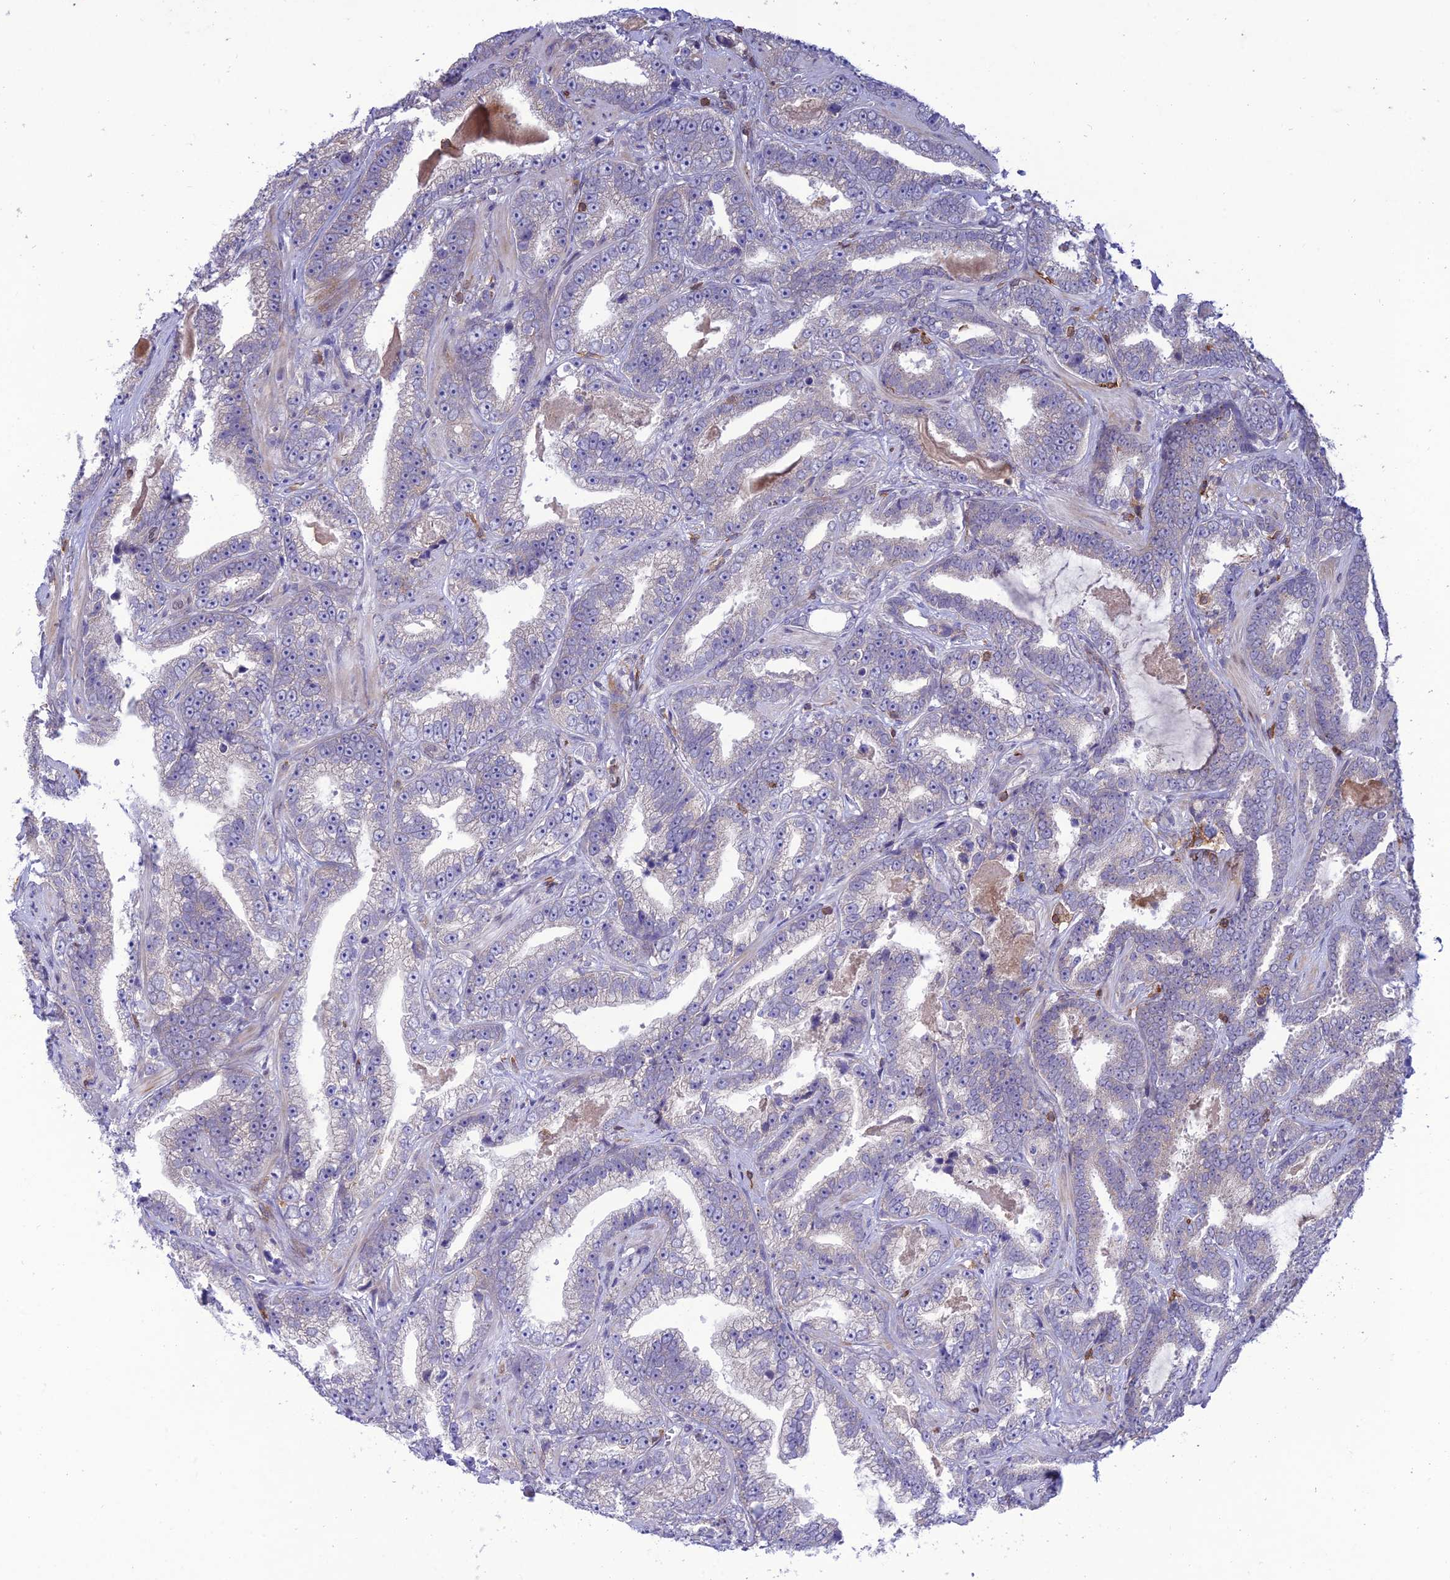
{"staining": {"intensity": "negative", "quantity": "none", "location": "none"}, "tissue": "prostate cancer", "cell_type": "Tumor cells", "image_type": "cancer", "snomed": [{"axis": "morphology", "description": "Adenocarcinoma, High grade"}, {"axis": "topography", "description": "Prostate and seminal vesicle, NOS"}], "caption": "This is a micrograph of immunohistochemistry staining of prostate cancer (high-grade adenocarcinoma), which shows no positivity in tumor cells.", "gene": "FAM76A", "patient": {"sex": "male", "age": 67}}